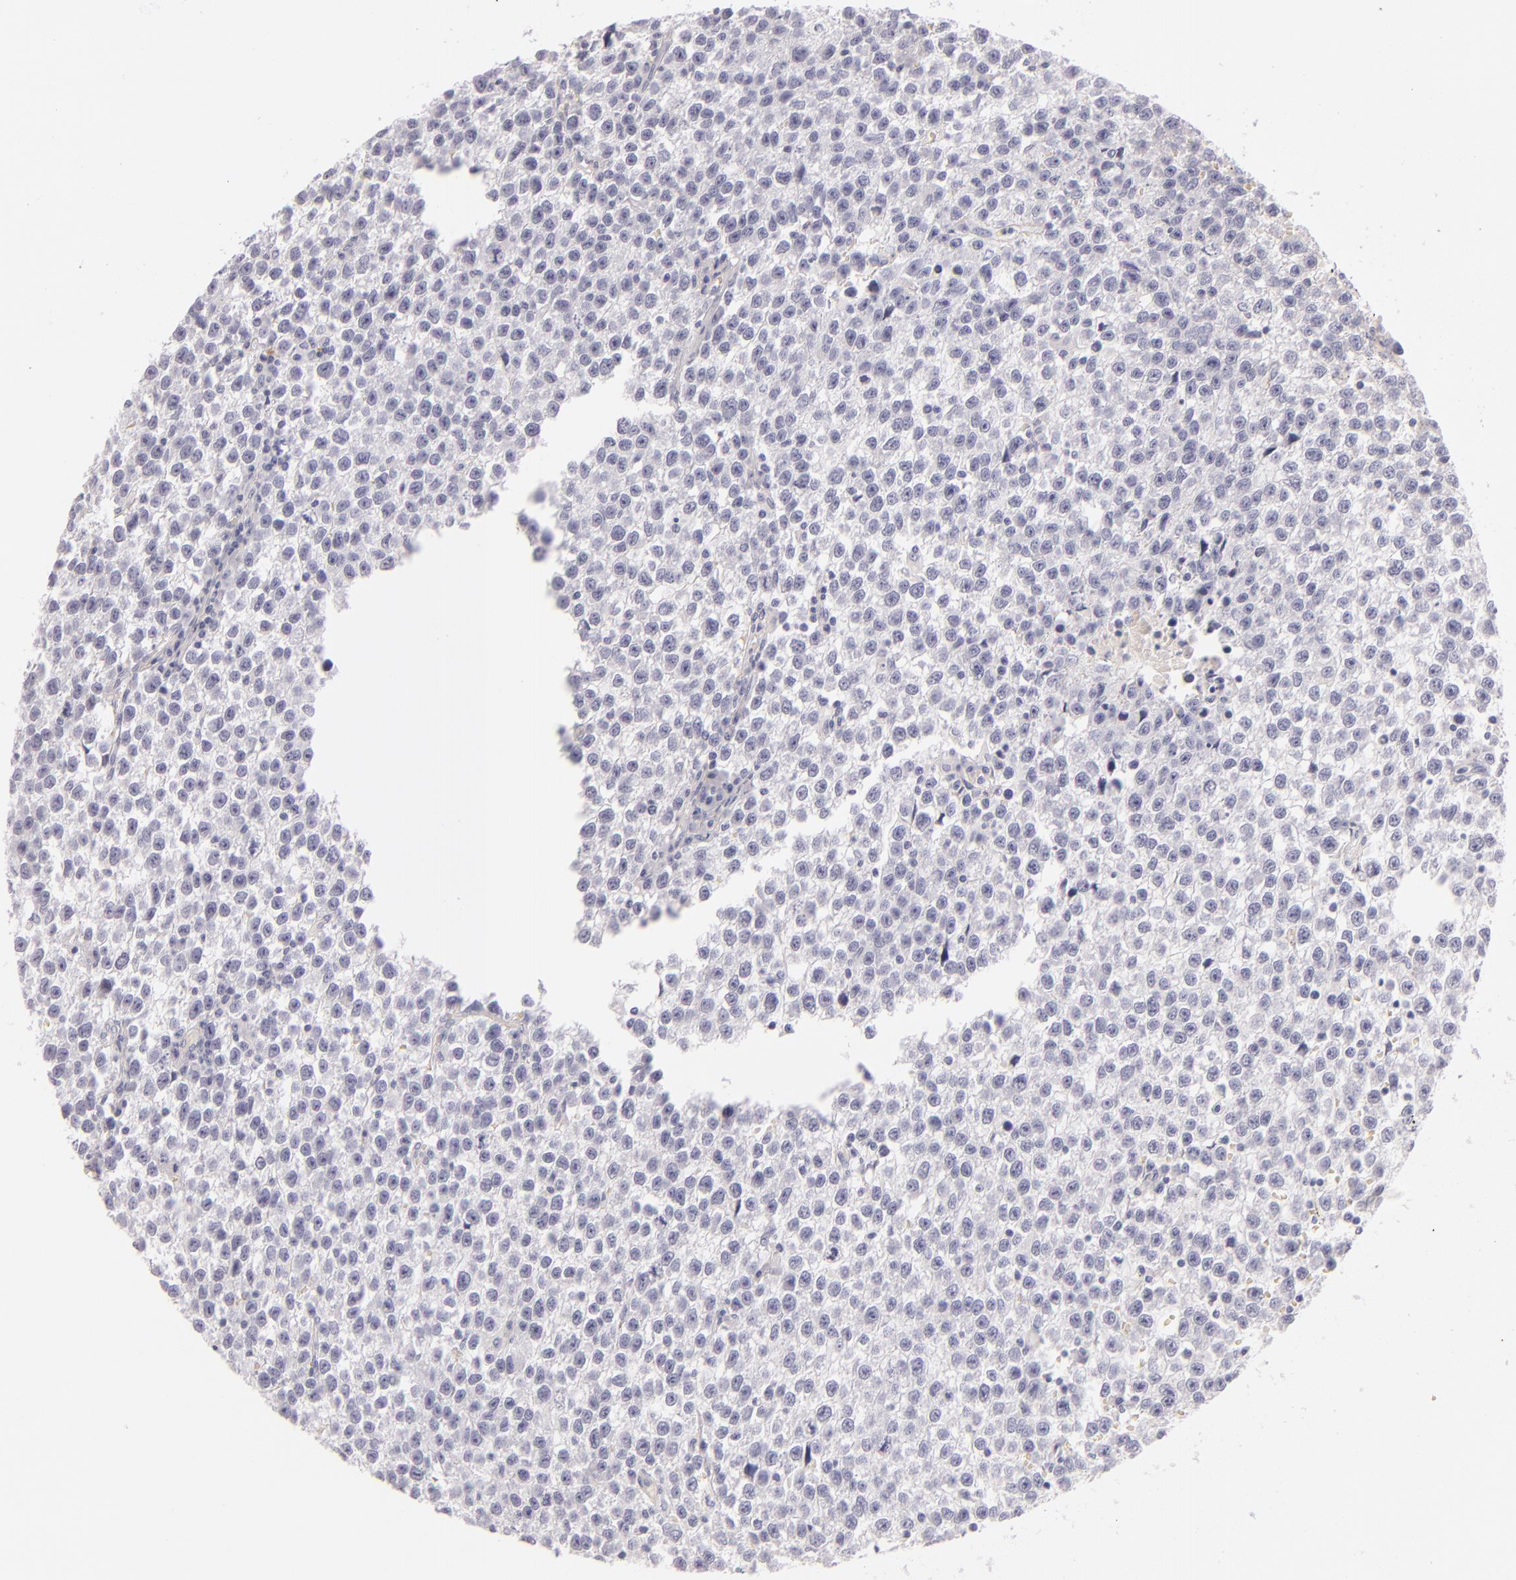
{"staining": {"intensity": "negative", "quantity": "none", "location": "none"}, "tissue": "testis cancer", "cell_type": "Tumor cells", "image_type": "cancer", "snomed": [{"axis": "morphology", "description": "Seminoma, NOS"}, {"axis": "topography", "description": "Testis"}], "caption": "Testis cancer was stained to show a protein in brown. There is no significant positivity in tumor cells.", "gene": "CD207", "patient": {"sex": "male", "age": 35}}